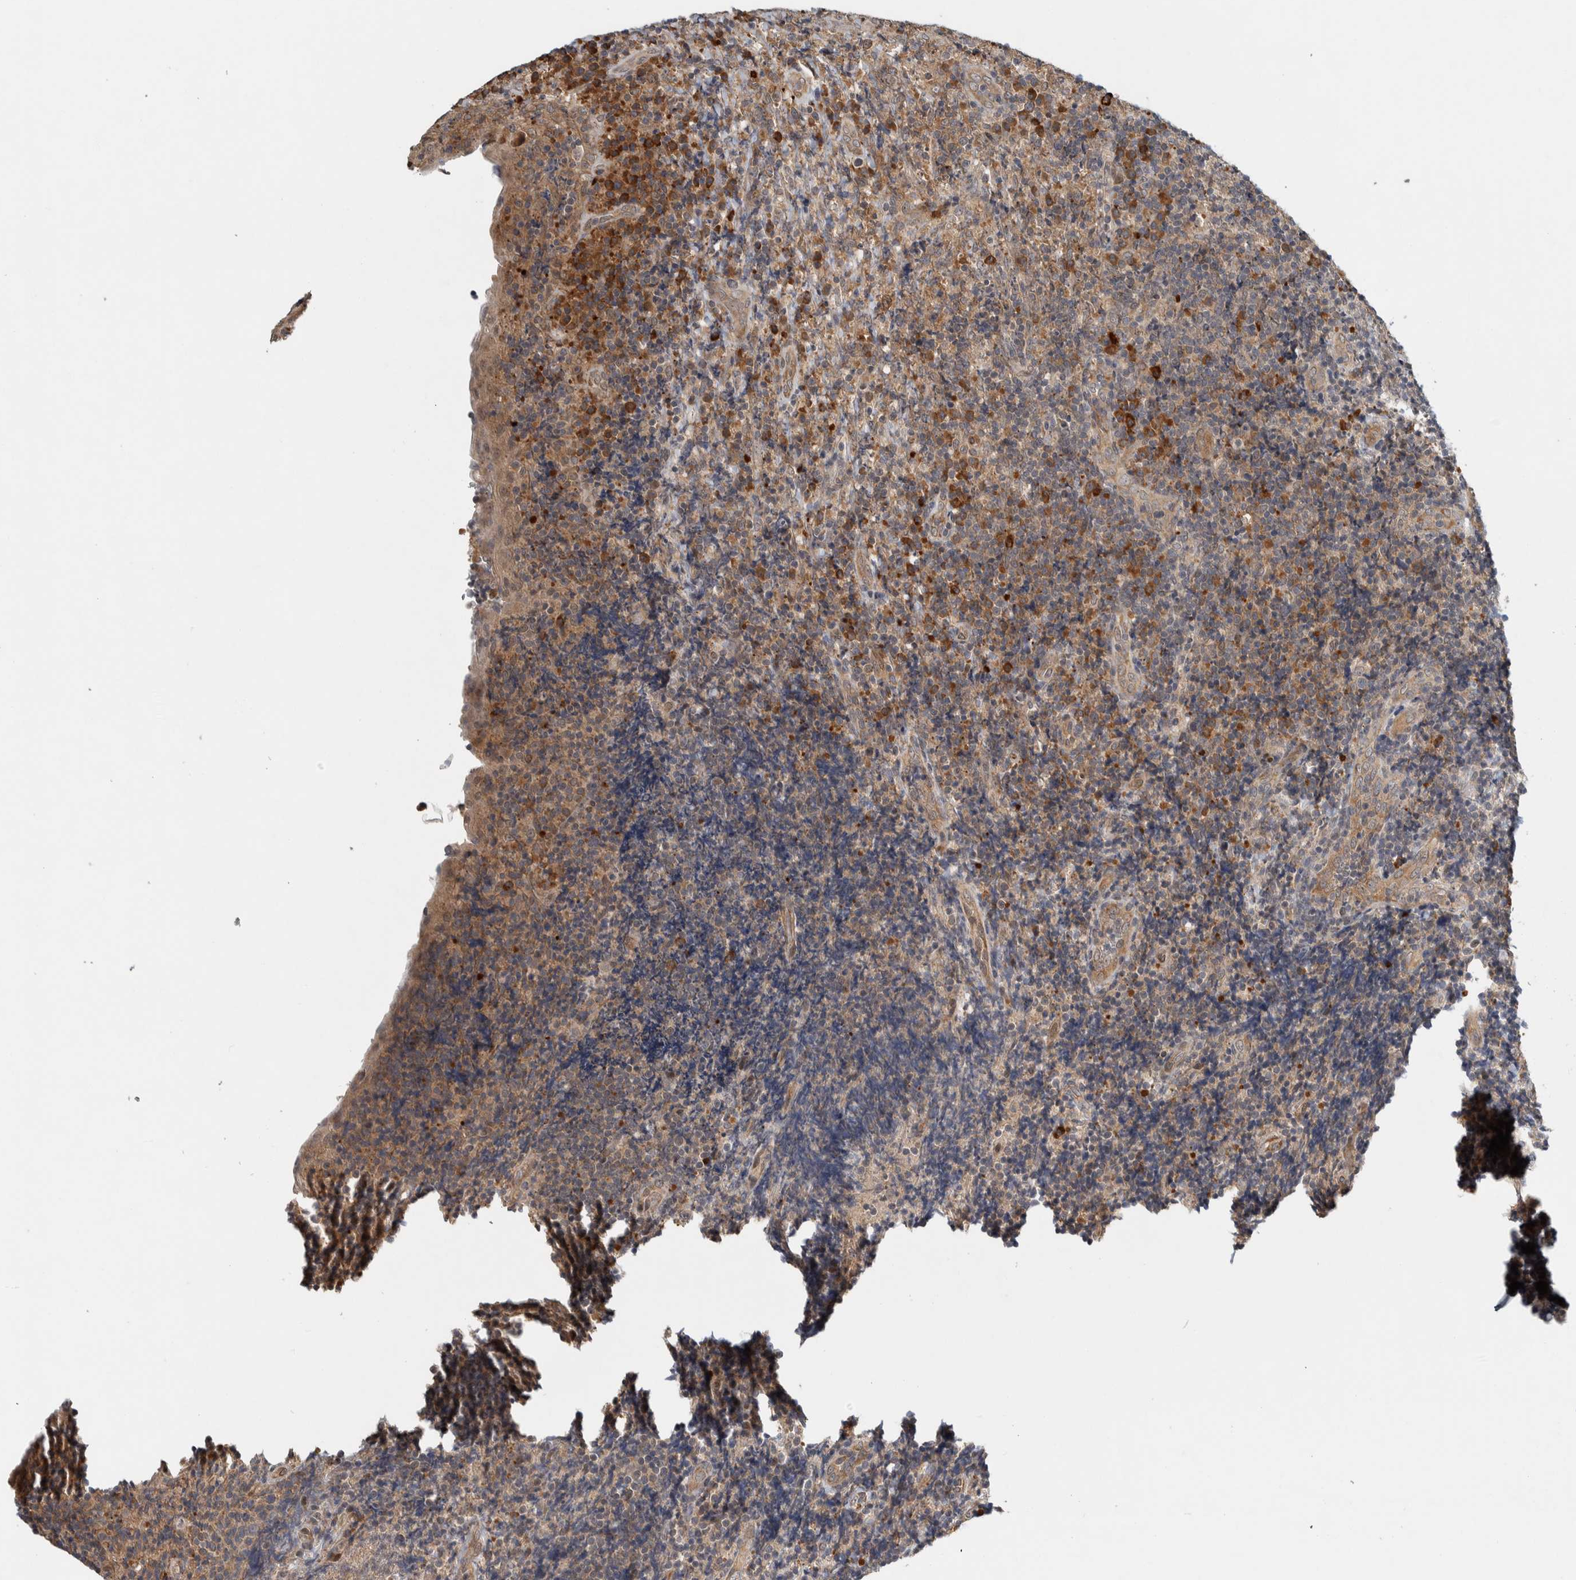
{"staining": {"intensity": "moderate", "quantity": "25%-75%", "location": "cytoplasmic/membranous"}, "tissue": "lymphoma", "cell_type": "Tumor cells", "image_type": "cancer", "snomed": [{"axis": "morphology", "description": "Malignant lymphoma, non-Hodgkin's type, High grade"}, {"axis": "topography", "description": "Tonsil"}], "caption": "Lymphoma was stained to show a protein in brown. There is medium levels of moderate cytoplasmic/membranous expression in approximately 25%-75% of tumor cells. (DAB (3,3'-diaminobenzidine) = brown stain, brightfield microscopy at high magnification).", "gene": "TBC1D31", "patient": {"sex": "female", "age": 36}}